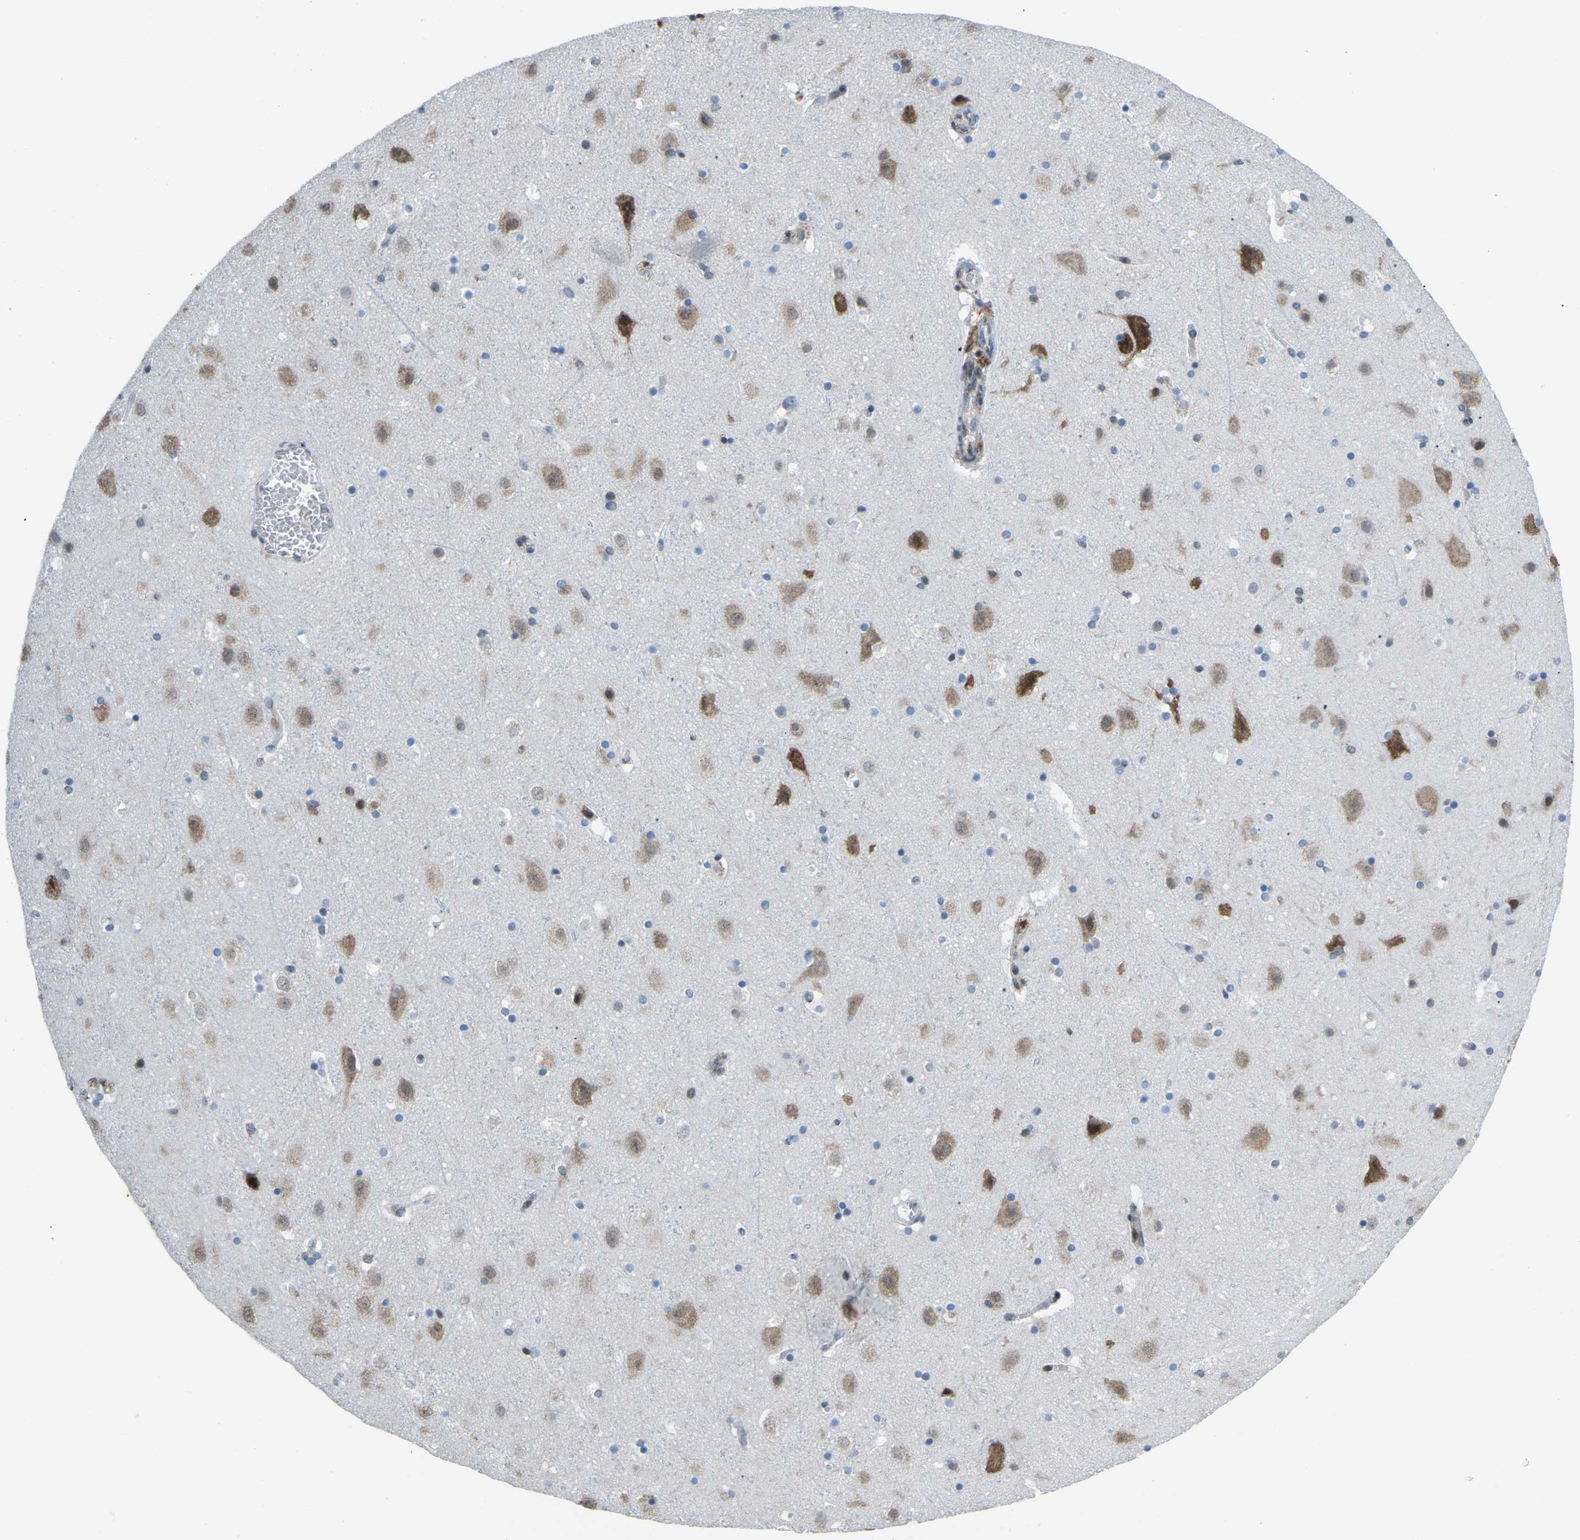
{"staining": {"intensity": "weak", "quantity": "25%-75%", "location": "cytoplasmic/membranous"}, "tissue": "cerebral cortex", "cell_type": "Endothelial cells", "image_type": "normal", "snomed": [{"axis": "morphology", "description": "Normal tissue, NOS"}, {"axis": "topography", "description": "Cerebral cortex"}], "caption": "Cerebral cortex was stained to show a protein in brown. There is low levels of weak cytoplasmic/membranous staining in about 25%-75% of endothelial cells.", "gene": "MBNL1", "patient": {"sex": "male", "age": 45}}